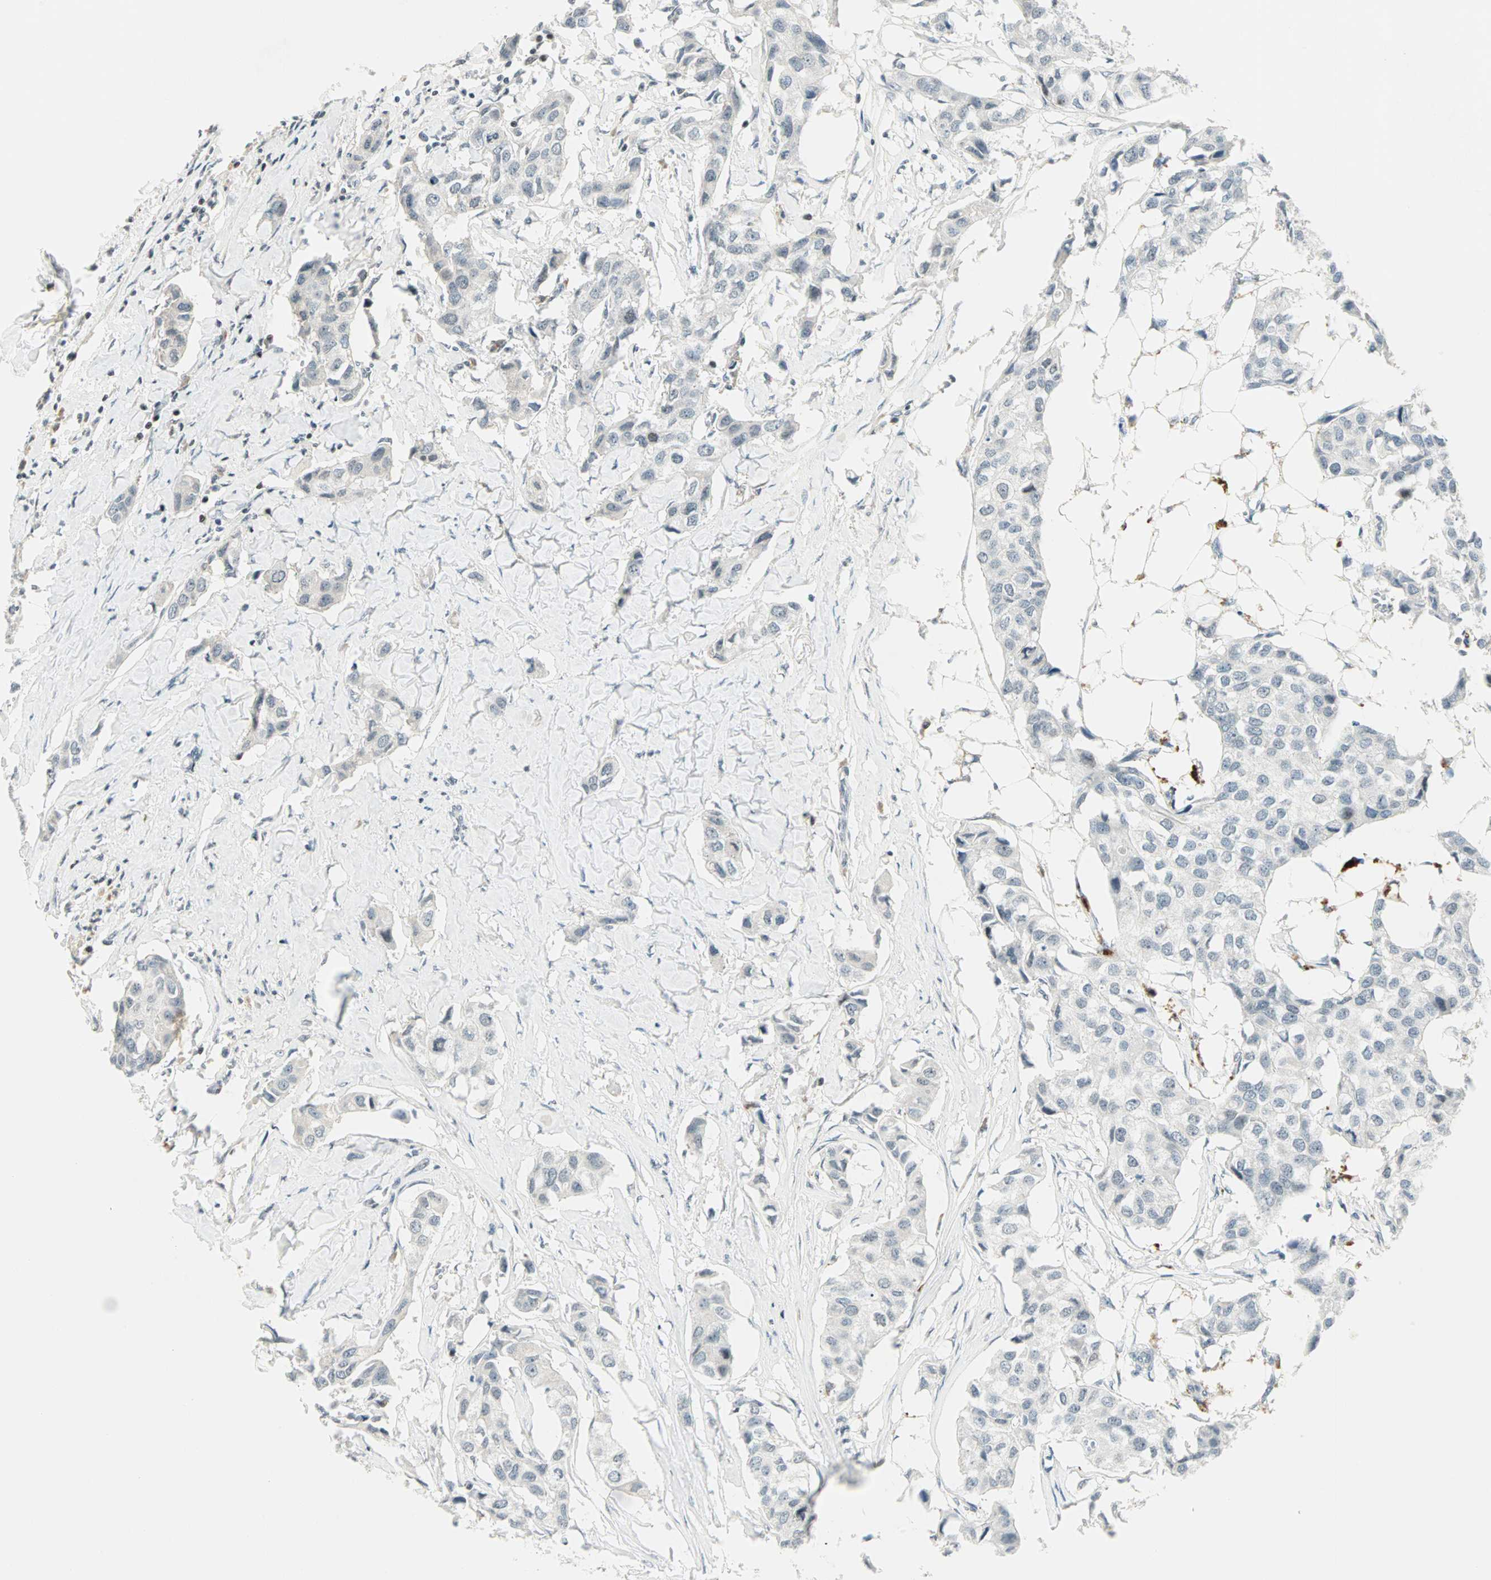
{"staining": {"intensity": "weak", "quantity": "<25%", "location": "nuclear"}, "tissue": "breast cancer", "cell_type": "Tumor cells", "image_type": "cancer", "snomed": [{"axis": "morphology", "description": "Duct carcinoma"}, {"axis": "topography", "description": "Breast"}], "caption": "Breast cancer stained for a protein using immunohistochemistry reveals no expression tumor cells.", "gene": "SIN3A", "patient": {"sex": "female", "age": 80}}